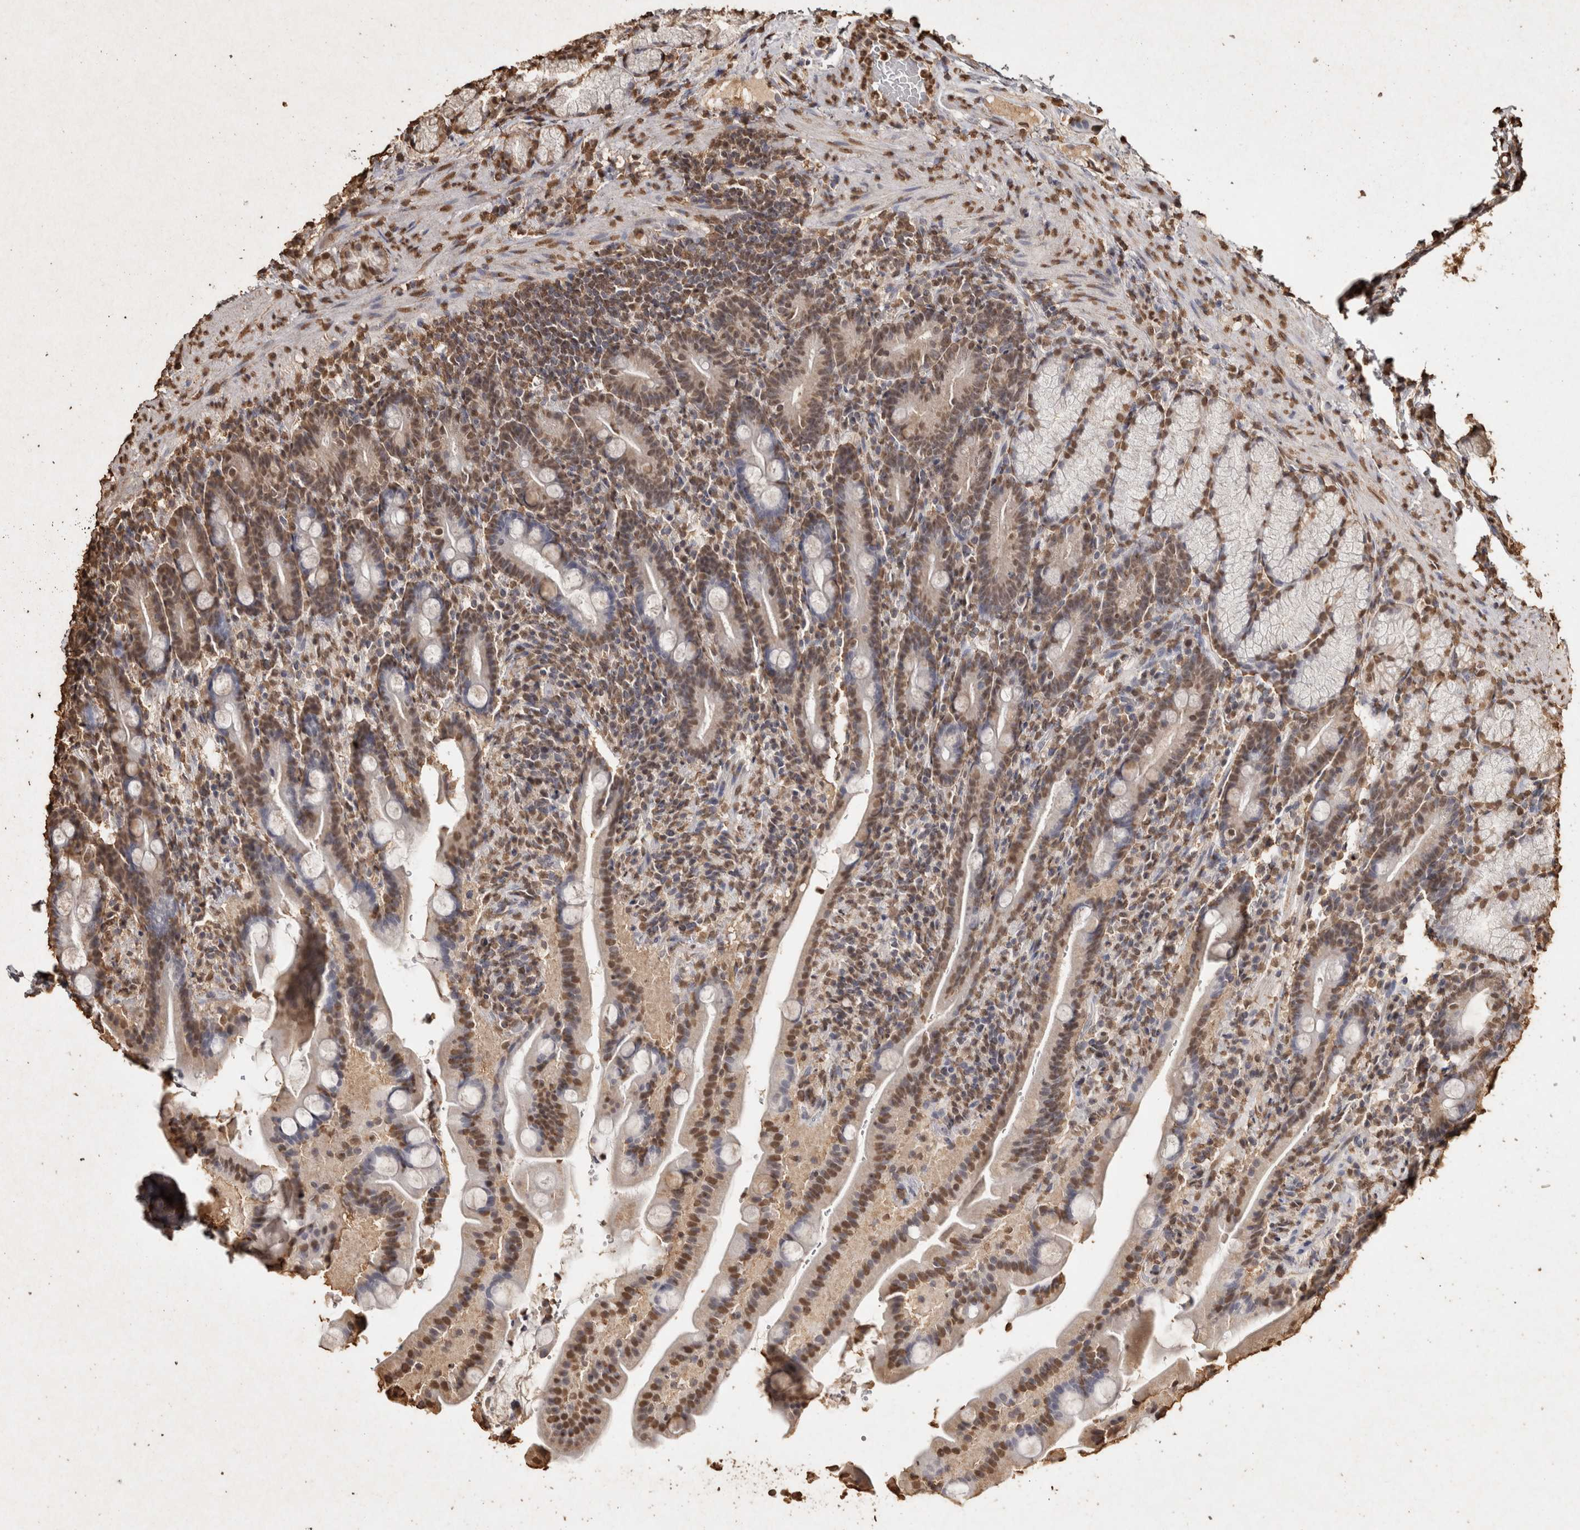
{"staining": {"intensity": "moderate", "quantity": ">75%", "location": "nuclear"}, "tissue": "duodenum", "cell_type": "Glandular cells", "image_type": "normal", "snomed": [{"axis": "morphology", "description": "Normal tissue, NOS"}, {"axis": "topography", "description": "Duodenum"}], "caption": "Immunohistochemistry image of benign duodenum stained for a protein (brown), which exhibits medium levels of moderate nuclear expression in approximately >75% of glandular cells.", "gene": "FSTL3", "patient": {"sex": "male", "age": 54}}